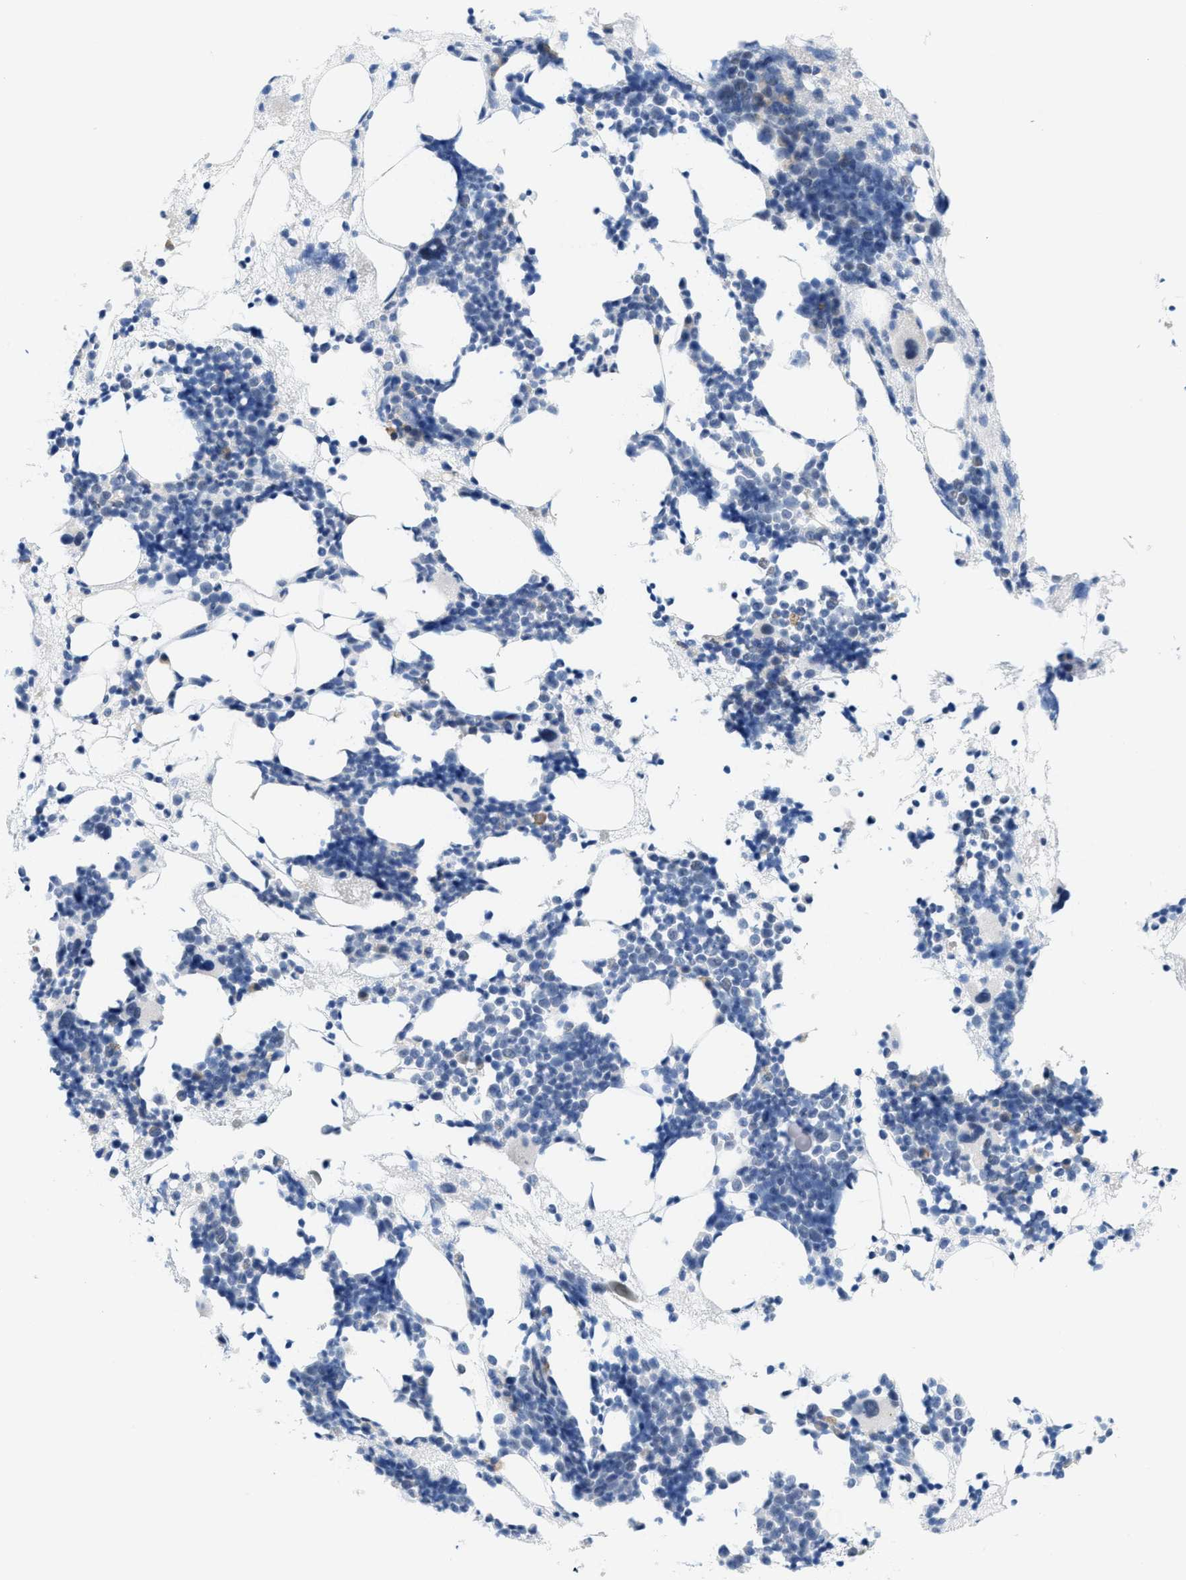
{"staining": {"intensity": "negative", "quantity": "none", "location": "none"}, "tissue": "bone marrow", "cell_type": "Hematopoietic cells", "image_type": "normal", "snomed": [{"axis": "morphology", "description": "Normal tissue, NOS"}, {"axis": "morphology", "description": "Inflammation, NOS"}, {"axis": "topography", "description": "Bone marrow"}], "caption": "Protein analysis of normal bone marrow reveals no significant expression in hematopoietic cells.", "gene": "KIFC3", "patient": {"sex": "female", "age": 81}}